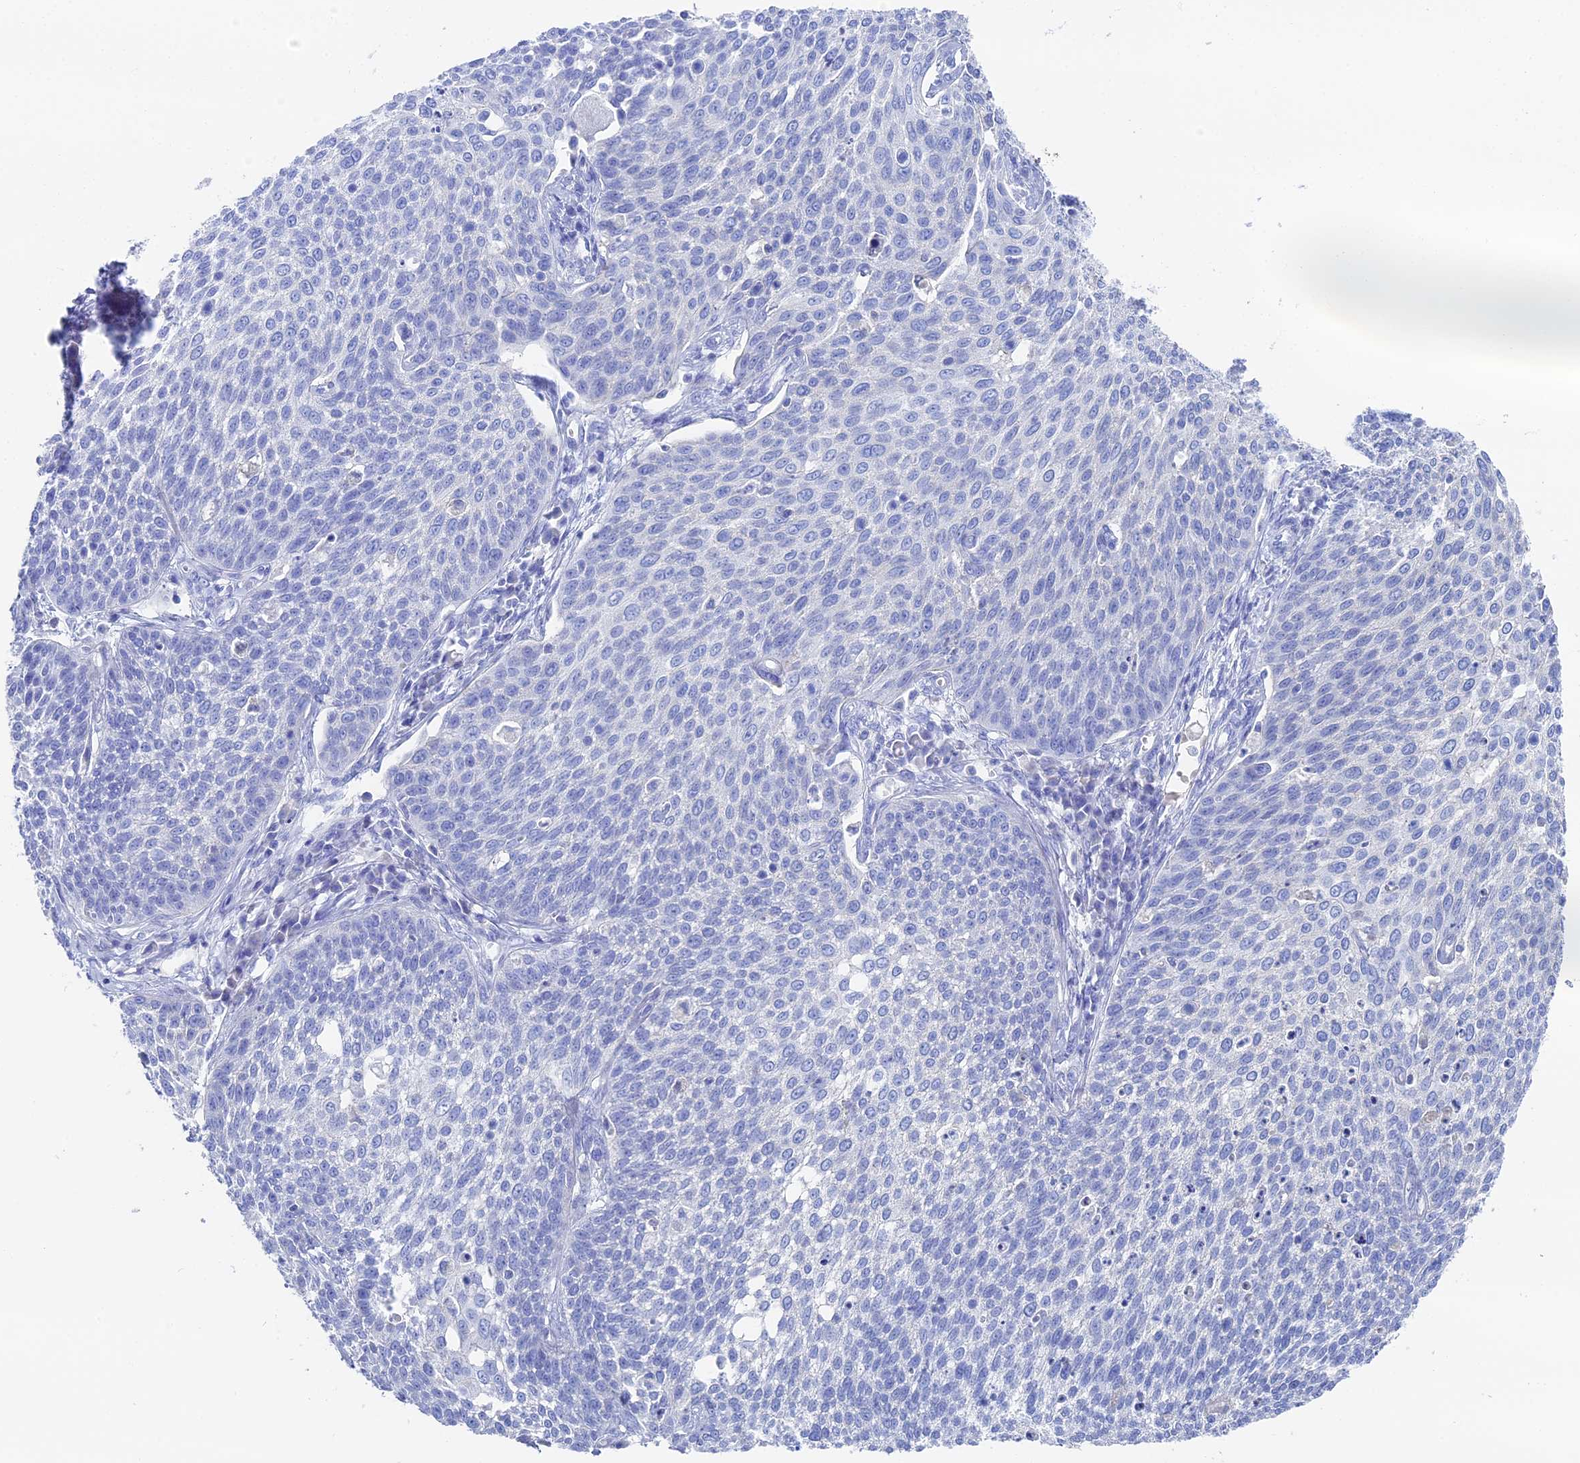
{"staining": {"intensity": "negative", "quantity": "none", "location": "none"}, "tissue": "cervical cancer", "cell_type": "Tumor cells", "image_type": "cancer", "snomed": [{"axis": "morphology", "description": "Squamous cell carcinoma, NOS"}, {"axis": "topography", "description": "Cervix"}], "caption": "Squamous cell carcinoma (cervical) was stained to show a protein in brown. There is no significant positivity in tumor cells.", "gene": "UNC119", "patient": {"sex": "female", "age": 34}}